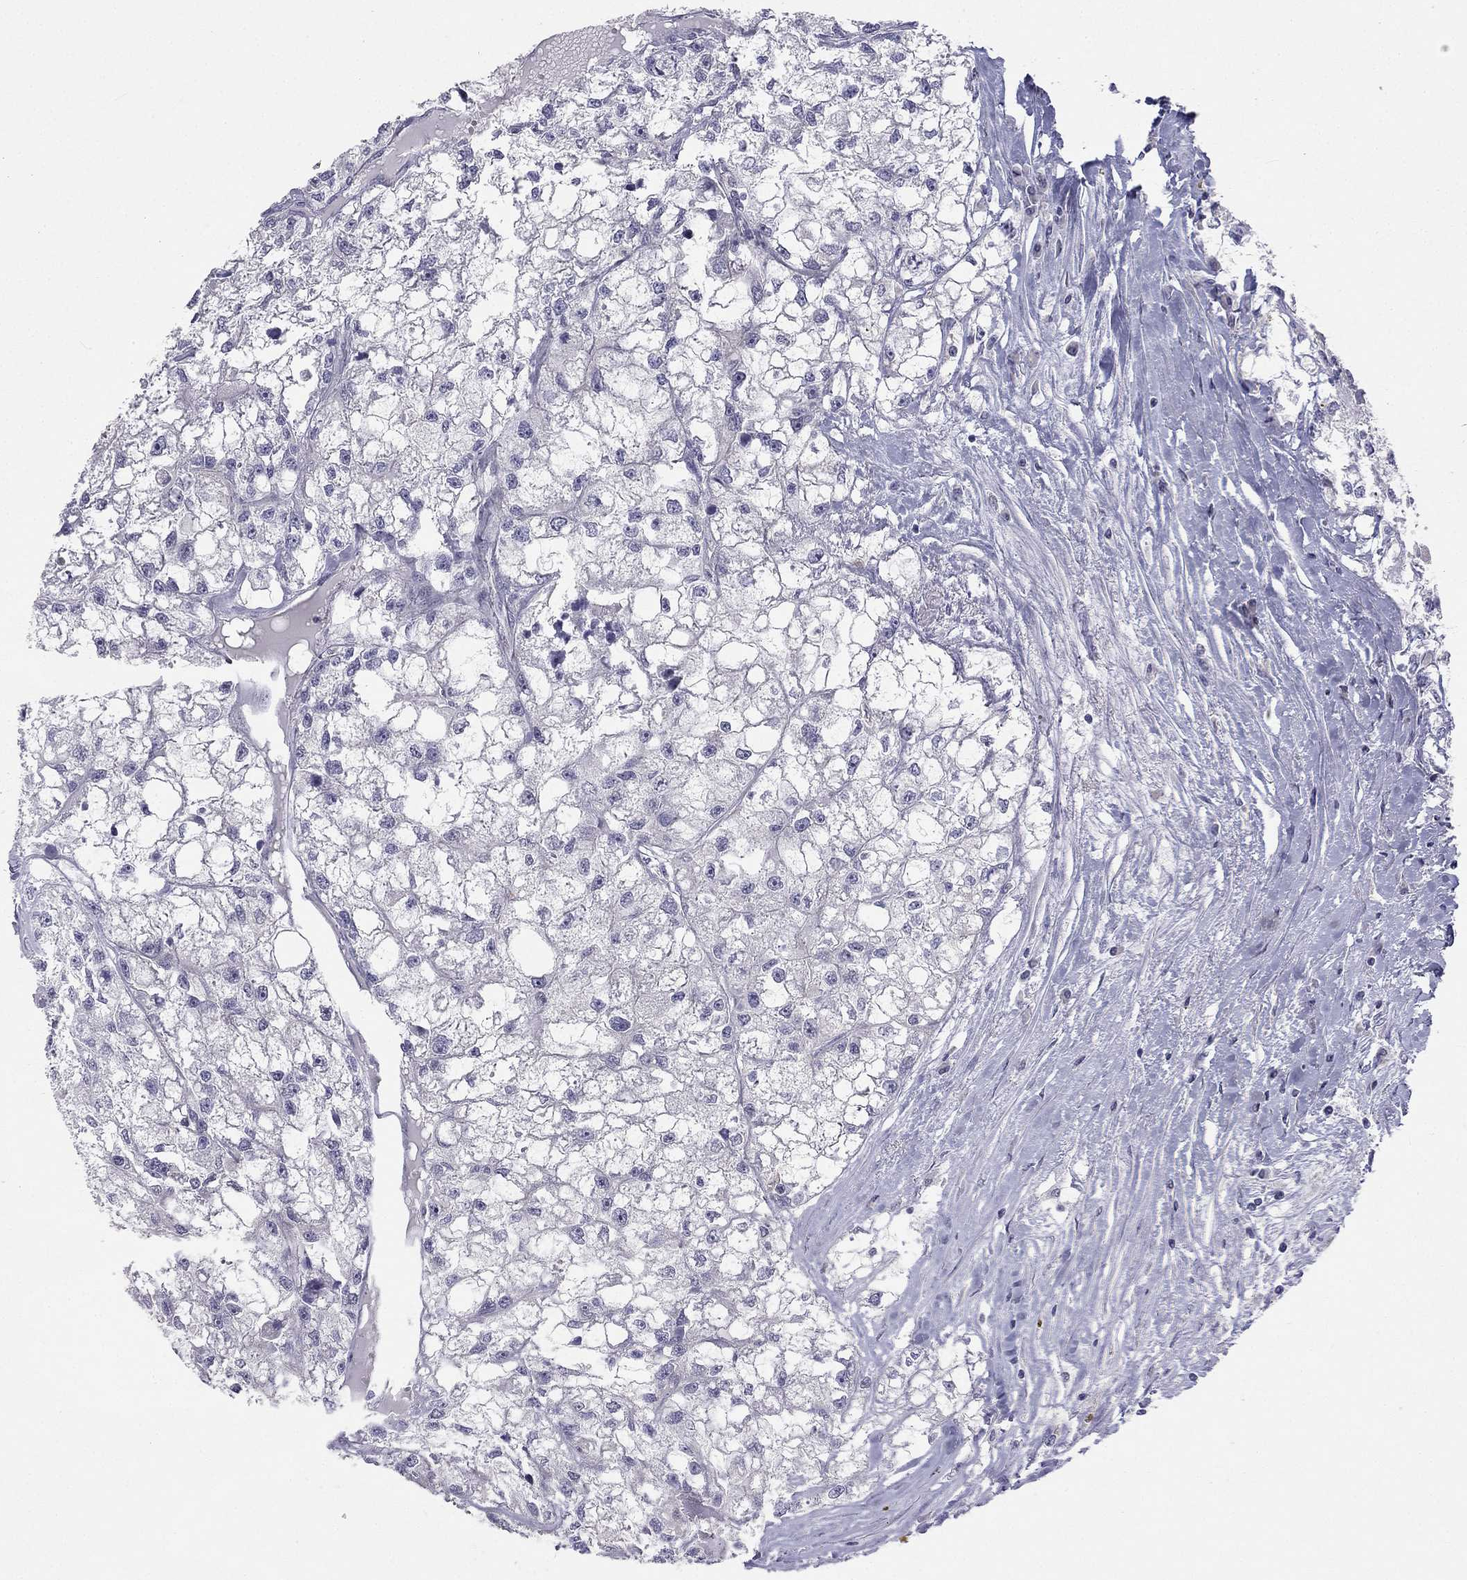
{"staining": {"intensity": "negative", "quantity": "none", "location": "none"}, "tissue": "renal cancer", "cell_type": "Tumor cells", "image_type": "cancer", "snomed": [{"axis": "morphology", "description": "Adenocarcinoma, NOS"}, {"axis": "topography", "description": "Kidney"}], "caption": "The image shows no significant staining in tumor cells of renal cancer.", "gene": "C16orf89", "patient": {"sex": "male", "age": 56}}